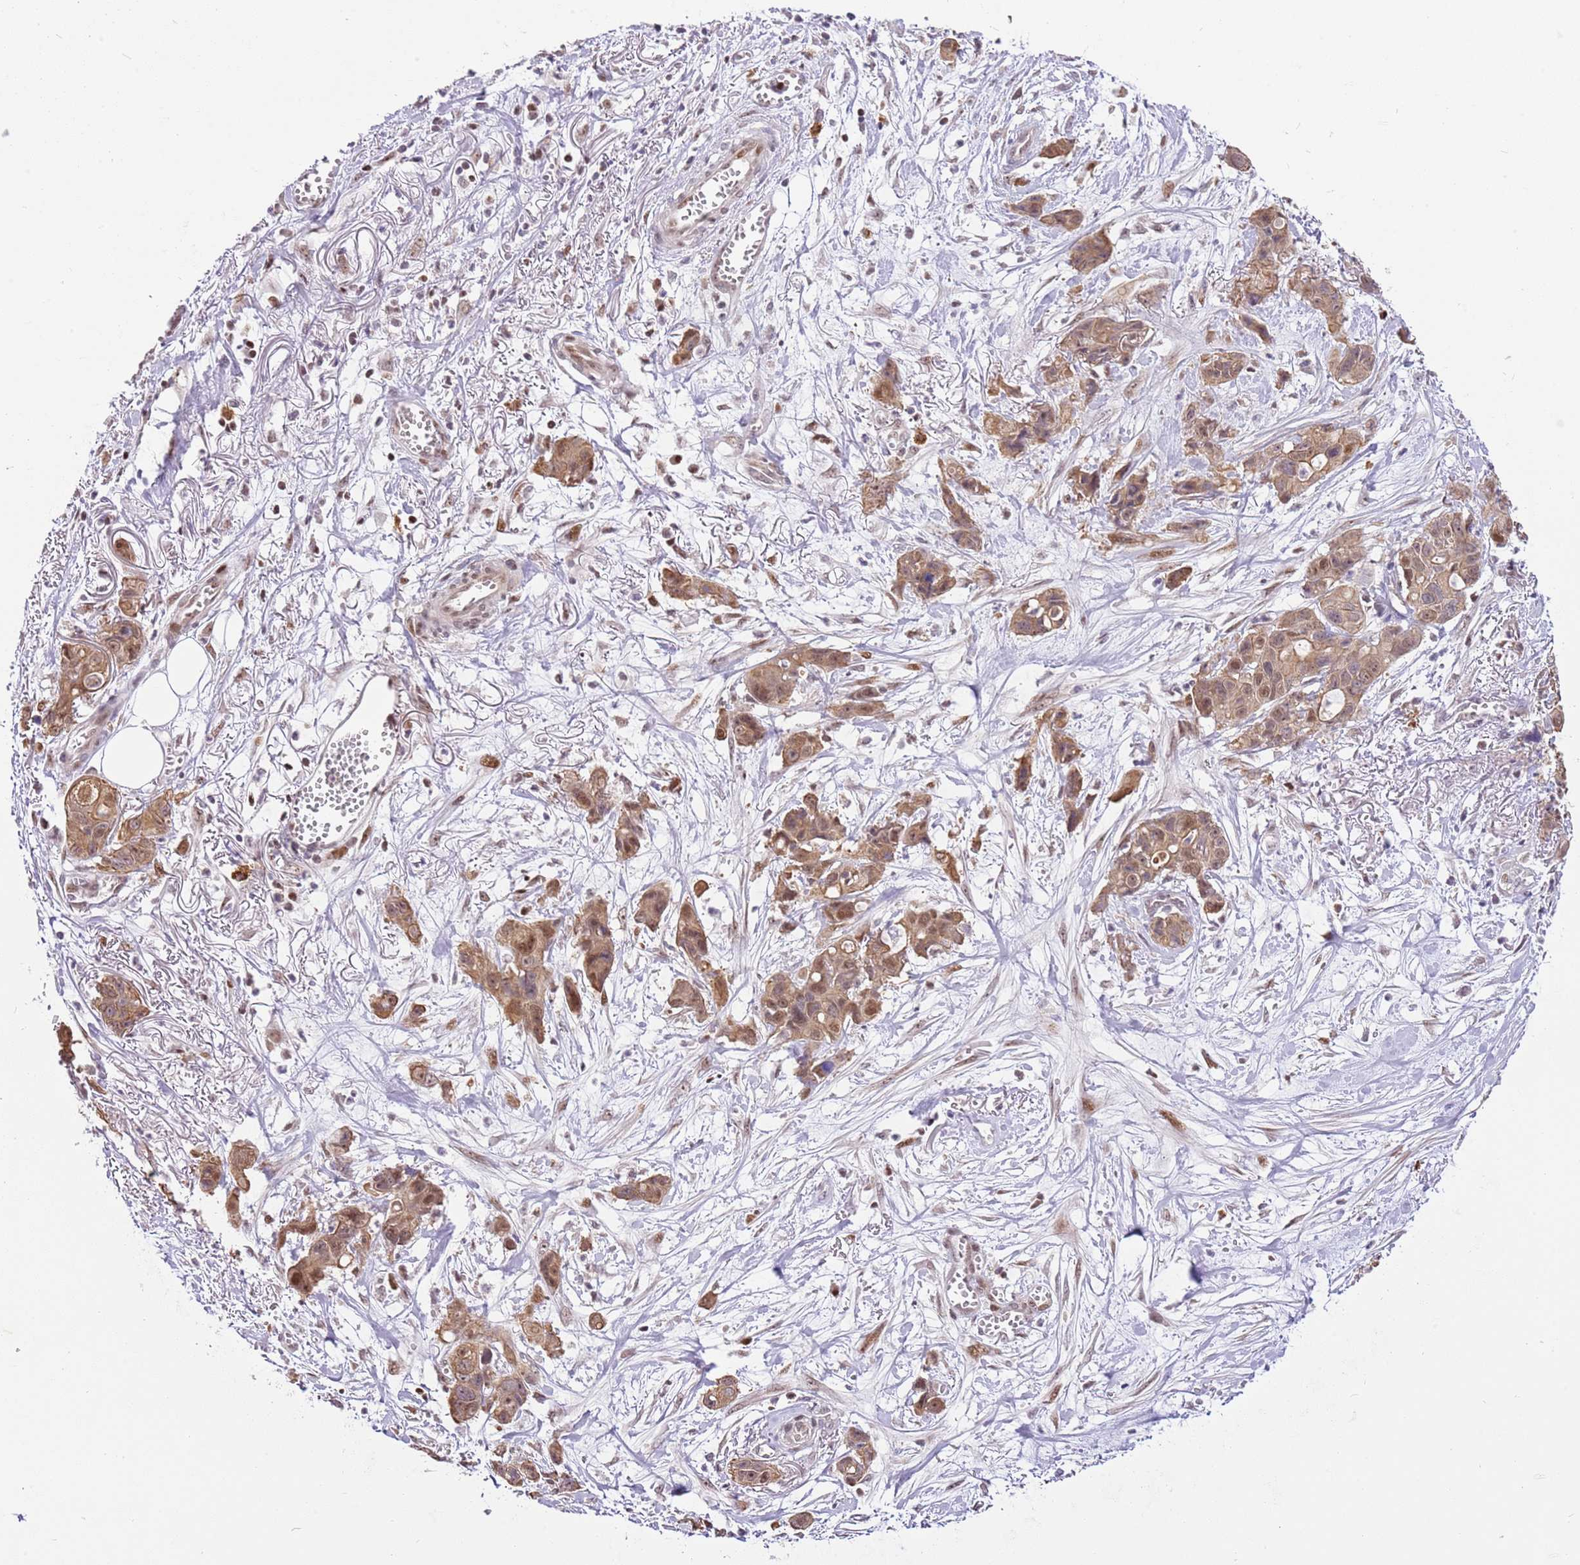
{"staining": {"intensity": "moderate", "quantity": ">75%", "location": "cytoplasmic/membranous,nuclear"}, "tissue": "ovarian cancer", "cell_type": "Tumor cells", "image_type": "cancer", "snomed": [{"axis": "morphology", "description": "Cystadenocarcinoma, mucinous, NOS"}, {"axis": "topography", "description": "Ovary"}], "caption": "Ovarian mucinous cystadenocarcinoma stained for a protein (brown) displays moderate cytoplasmic/membranous and nuclear positive expression in about >75% of tumor cells.", "gene": "RFK", "patient": {"sex": "female", "age": 70}}